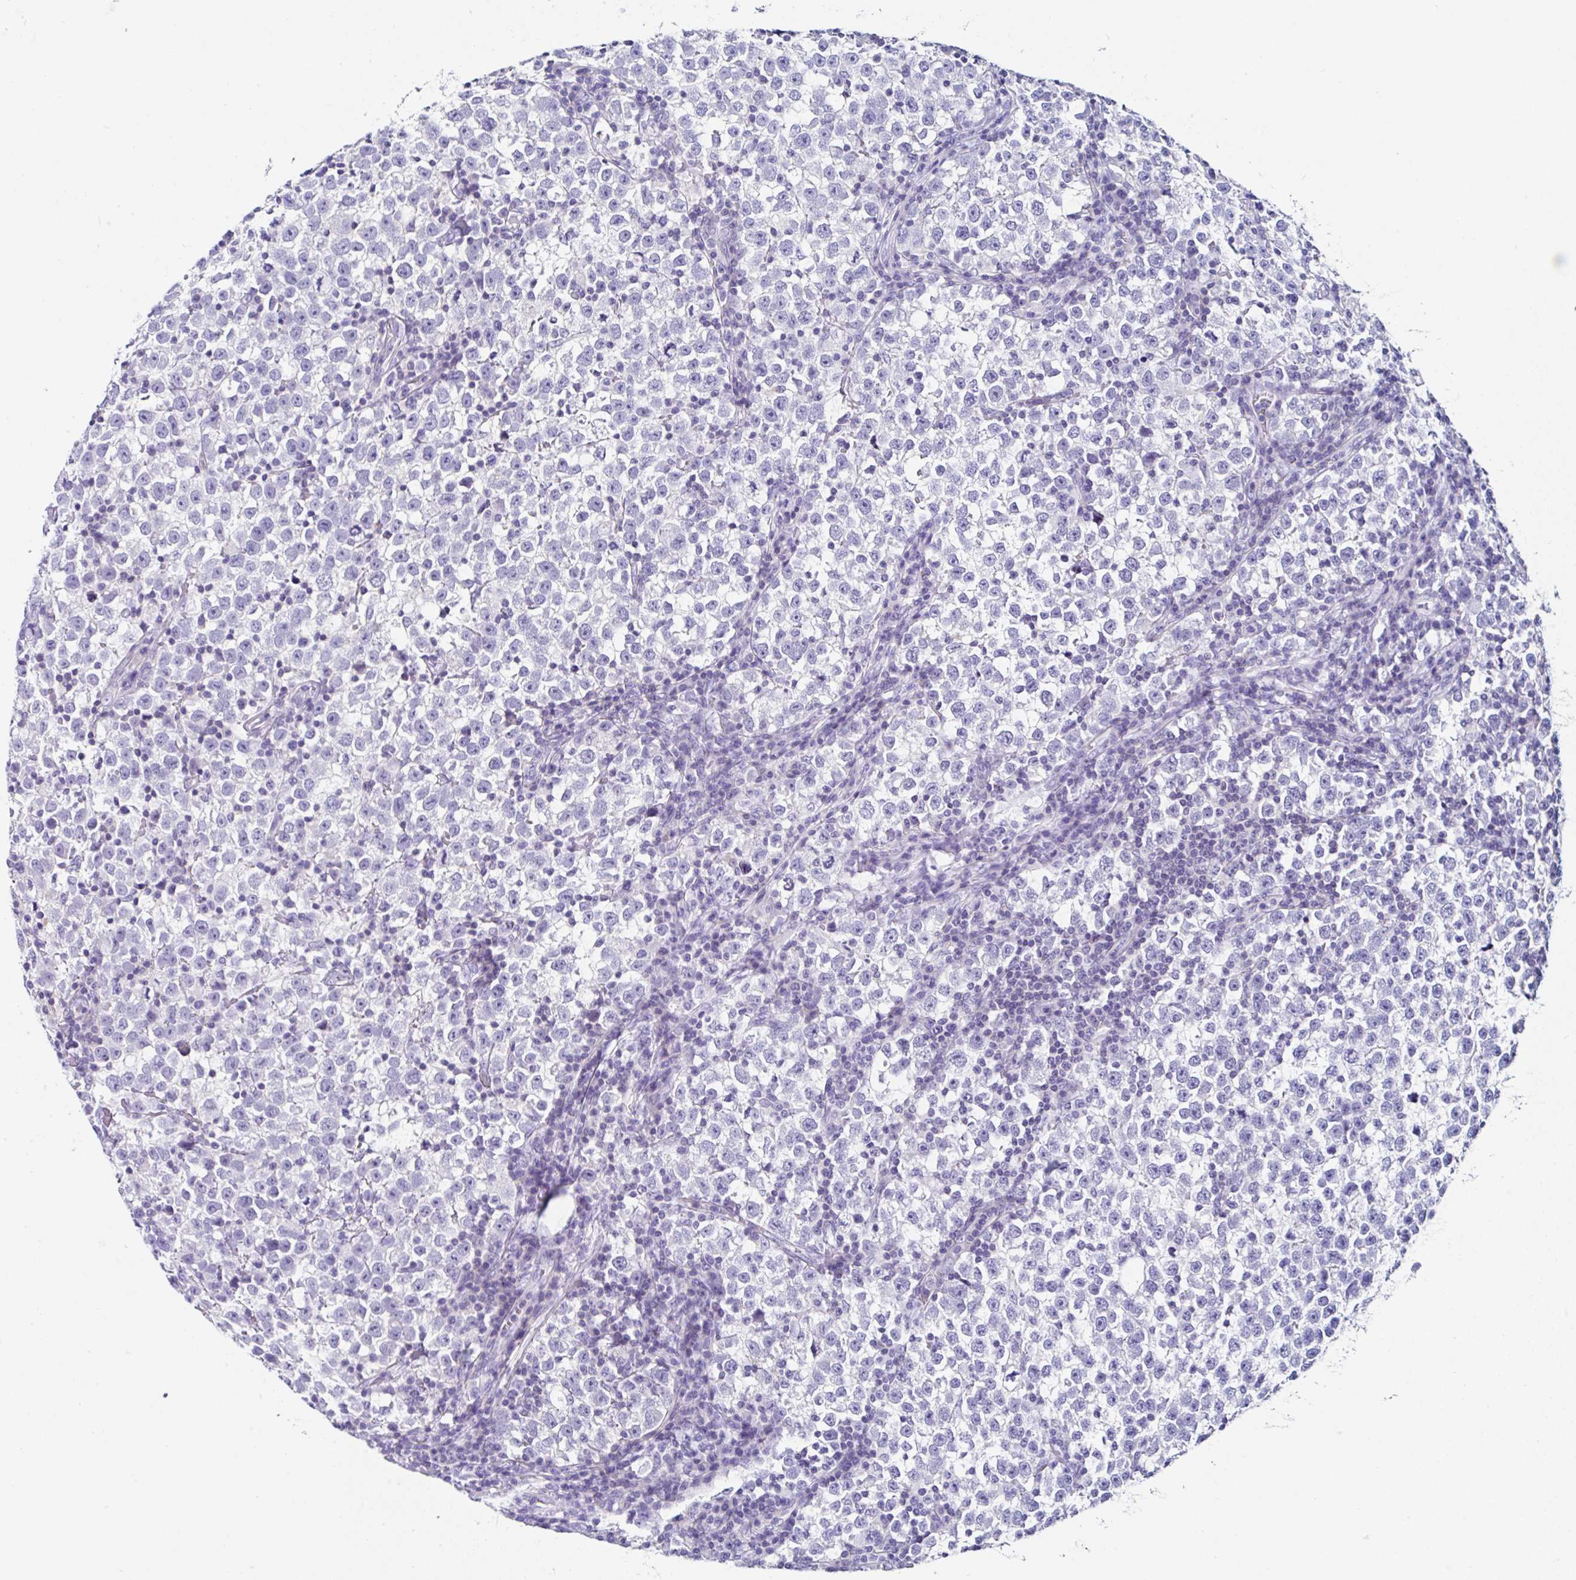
{"staining": {"intensity": "negative", "quantity": "none", "location": "none"}, "tissue": "testis cancer", "cell_type": "Tumor cells", "image_type": "cancer", "snomed": [{"axis": "morphology", "description": "Normal tissue, NOS"}, {"axis": "morphology", "description": "Seminoma, NOS"}, {"axis": "topography", "description": "Testis"}], "caption": "Immunohistochemistry photomicrograph of human testis seminoma stained for a protein (brown), which displays no staining in tumor cells.", "gene": "UGT3A1", "patient": {"sex": "male", "age": 43}}